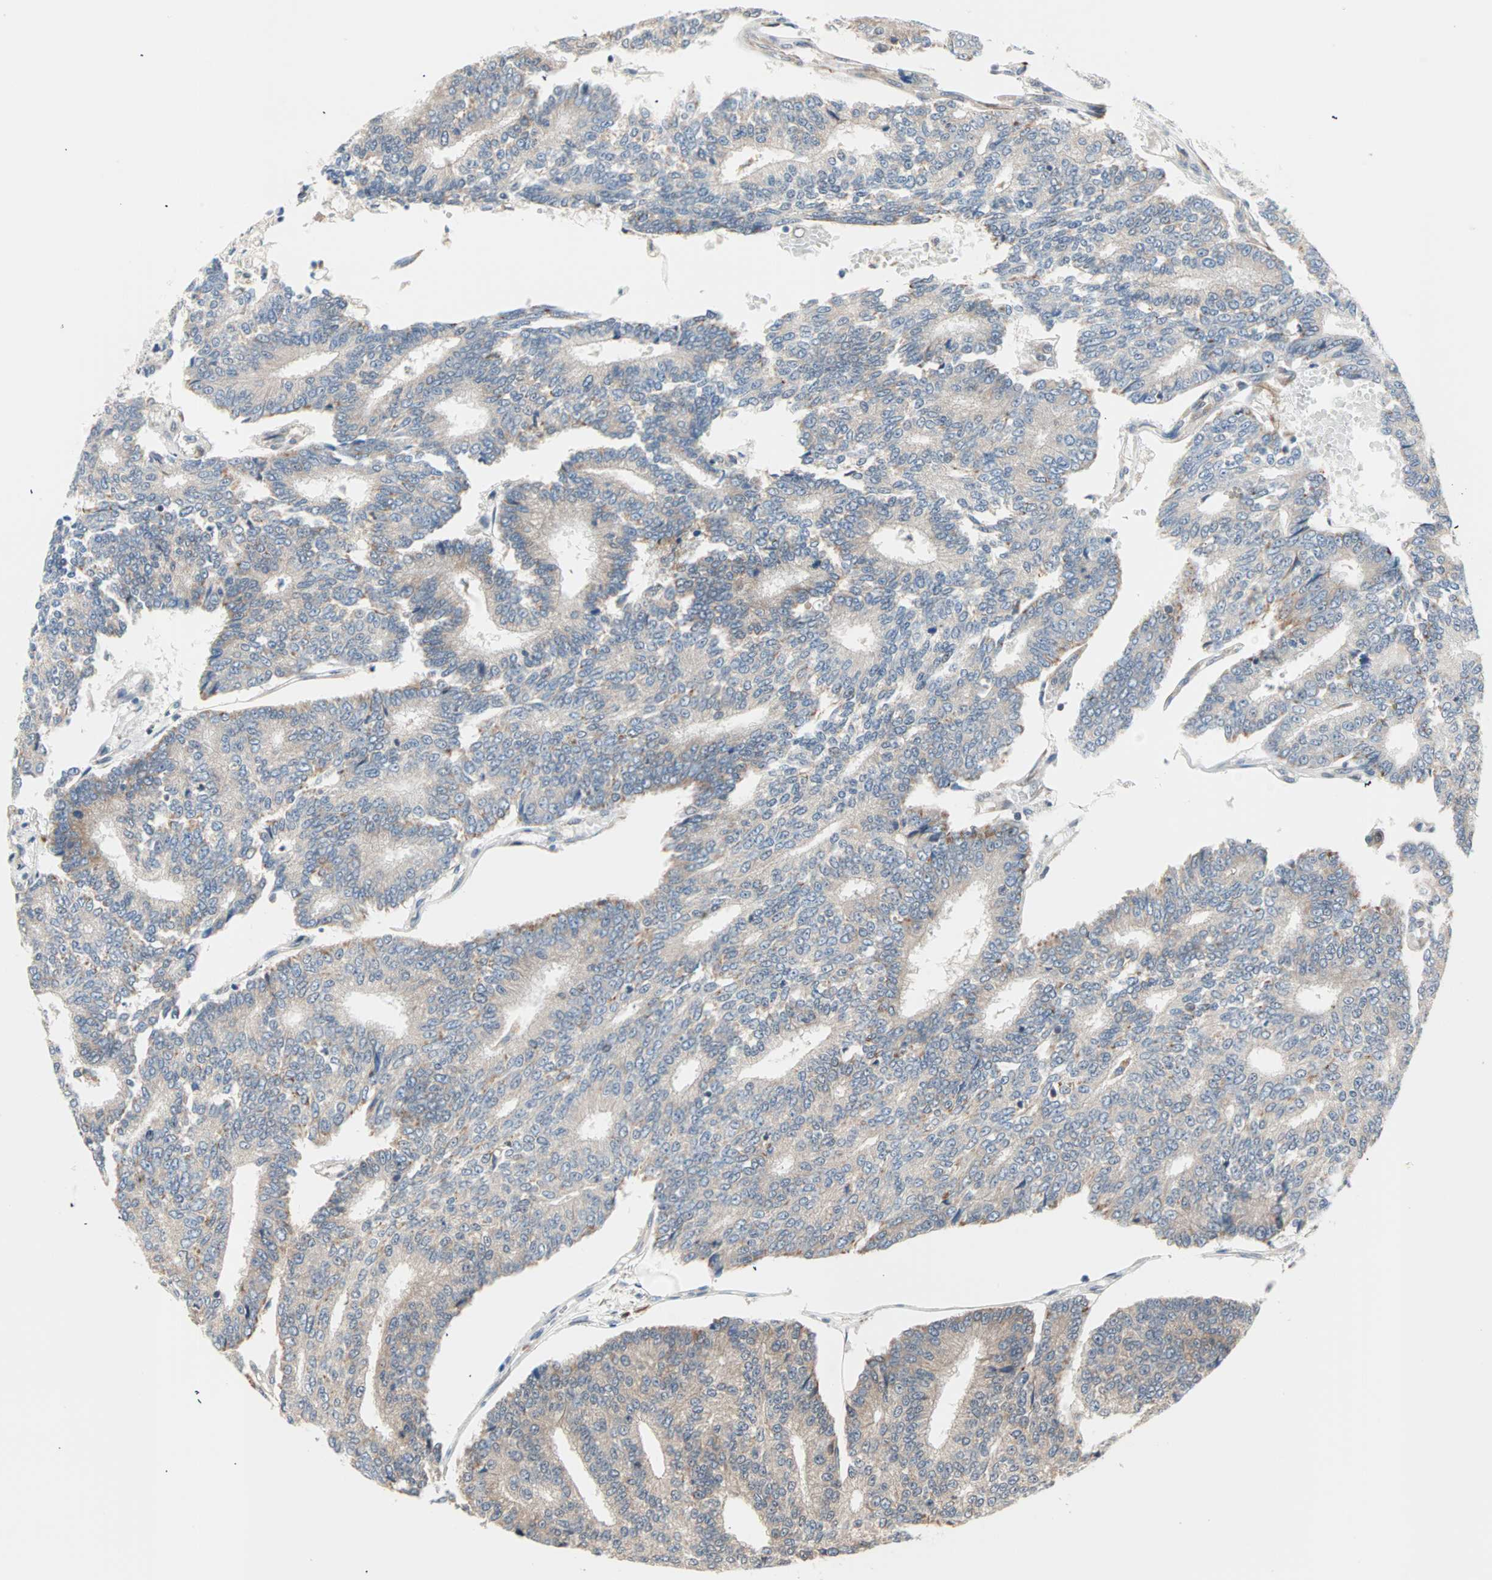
{"staining": {"intensity": "weak", "quantity": "25%-75%", "location": "cytoplasmic/membranous"}, "tissue": "prostate cancer", "cell_type": "Tumor cells", "image_type": "cancer", "snomed": [{"axis": "morphology", "description": "Adenocarcinoma, High grade"}, {"axis": "topography", "description": "Prostate"}], "caption": "A high-resolution micrograph shows immunohistochemistry (IHC) staining of prostate high-grade adenocarcinoma, which displays weak cytoplasmic/membranous staining in approximately 25%-75% of tumor cells. The staining is performed using DAB brown chromogen to label protein expression. The nuclei are counter-stained blue using hematoxylin.", "gene": "SAR1A", "patient": {"sex": "male", "age": 55}}